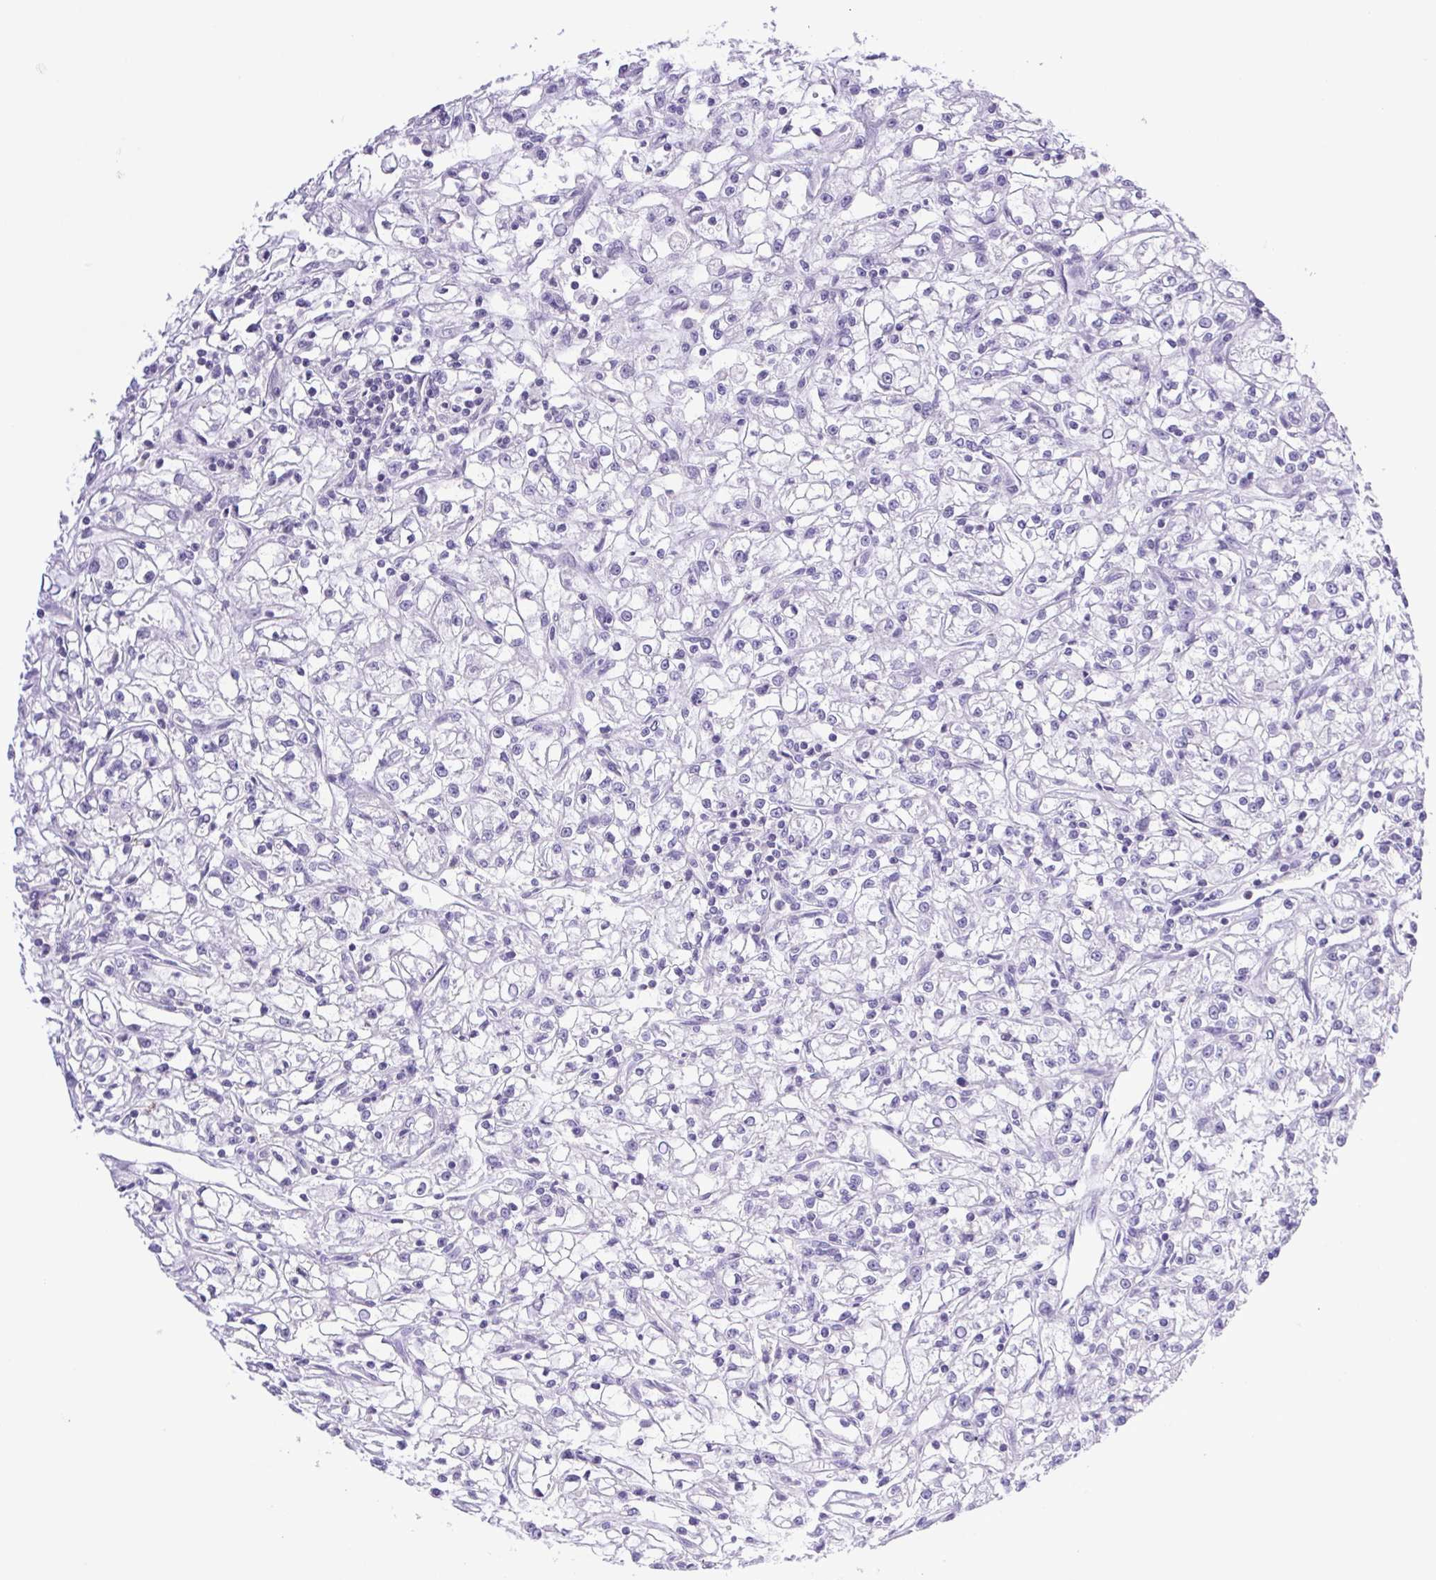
{"staining": {"intensity": "negative", "quantity": "none", "location": "none"}, "tissue": "renal cancer", "cell_type": "Tumor cells", "image_type": "cancer", "snomed": [{"axis": "morphology", "description": "Adenocarcinoma, NOS"}, {"axis": "topography", "description": "Kidney"}], "caption": "Histopathology image shows no significant protein staining in tumor cells of renal adenocarcinoma.", "gene": "SYNPR", "patient": {"sex": "female", "age": 59}}